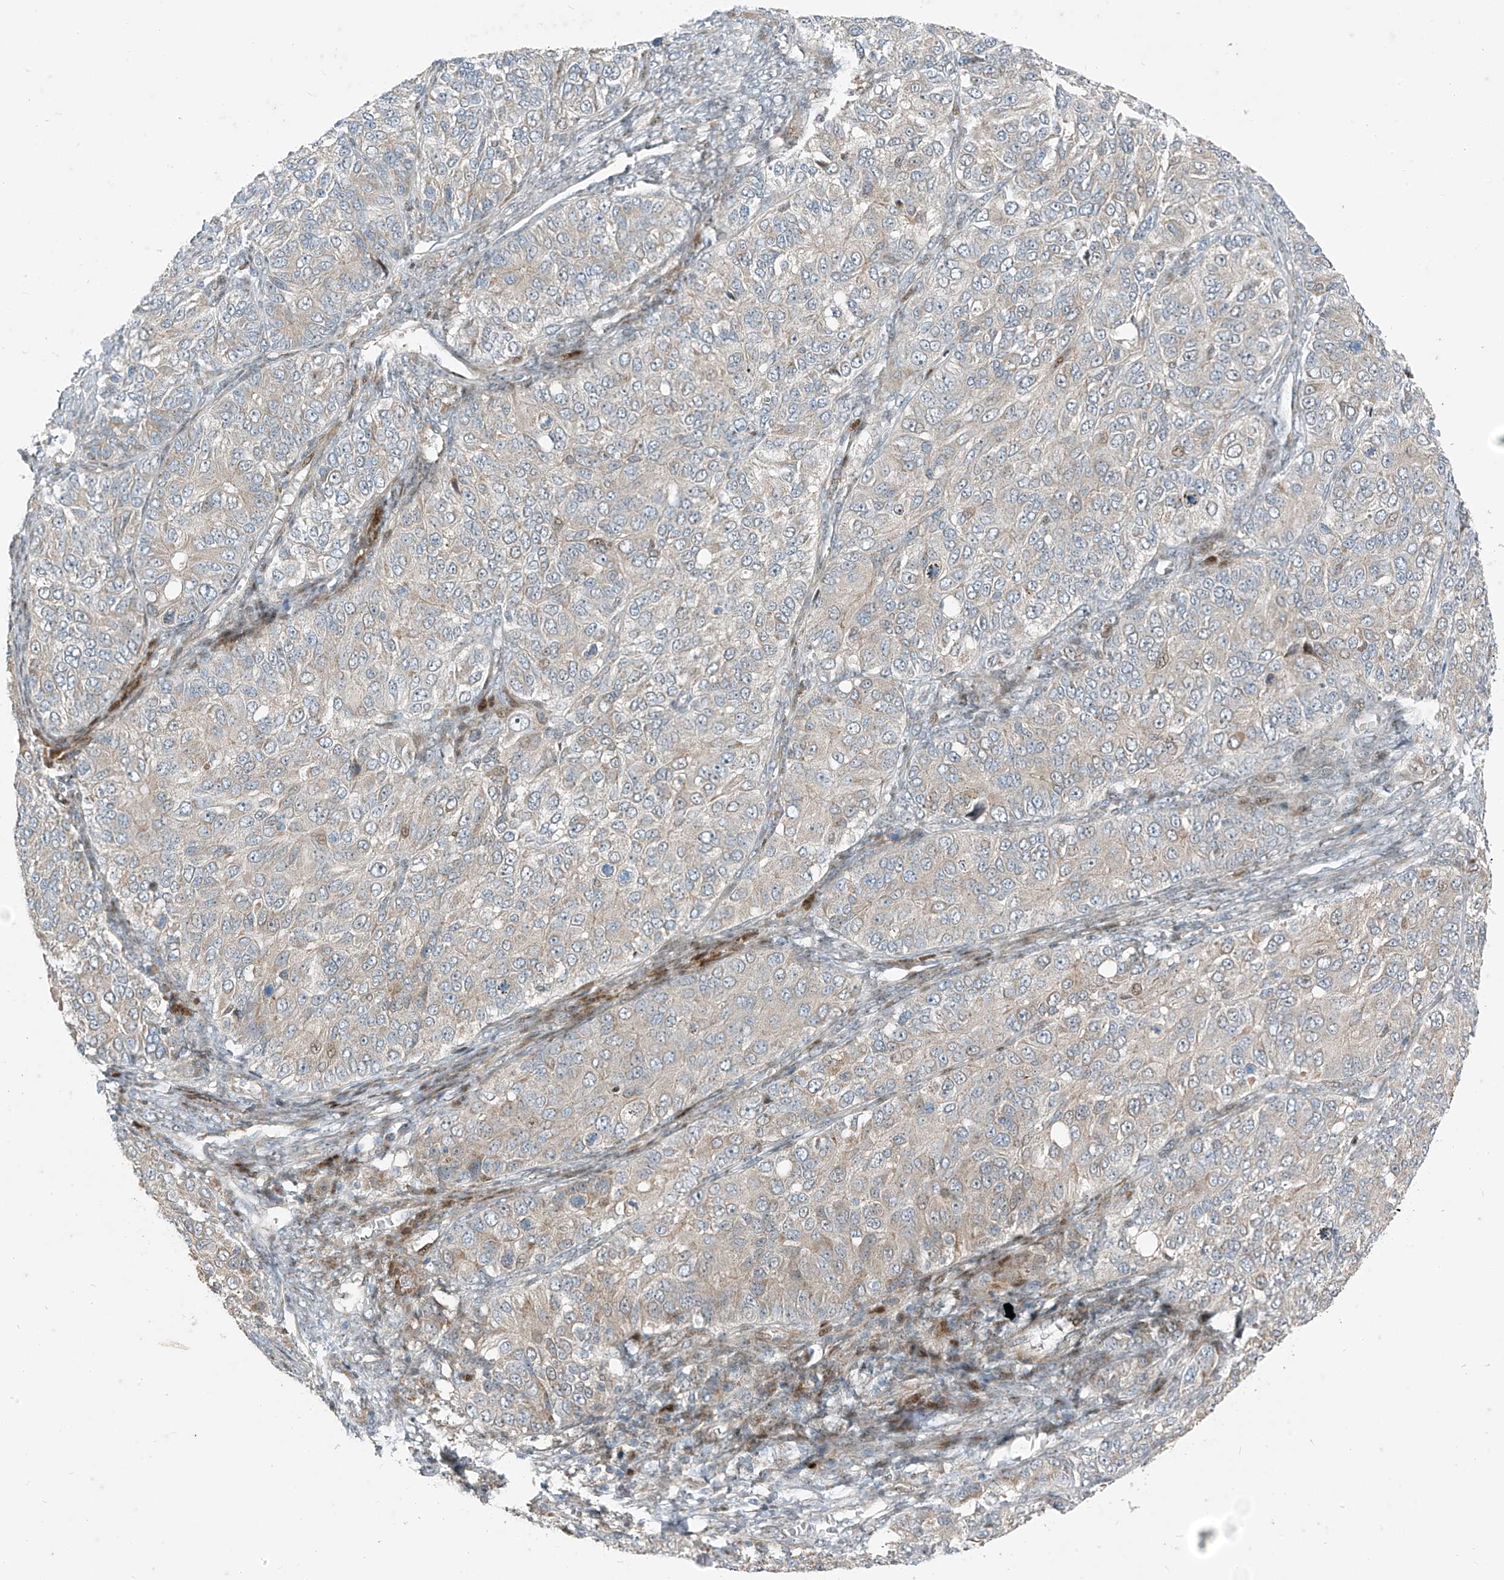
{"staining": {"intensity": "weak", "quantity": "<25%", "location": "cytoplasmic/membranous"}, "tissue": "ovarian cancer", "cell_type": "Tumor cells", "image_type": "cancer", "snomed": [{"axis": "morphology", "description": "Carcinoma, endometroid"}, {"axis": "topography", "description": "Ovary"}], "caption": "Tumor cells are negative for protein expression in human endometroid carcinoma (ovarian). Nuclei are stained in blue.", "gene": "PPCS", "patient": {"sex": "female", "age": 51}}